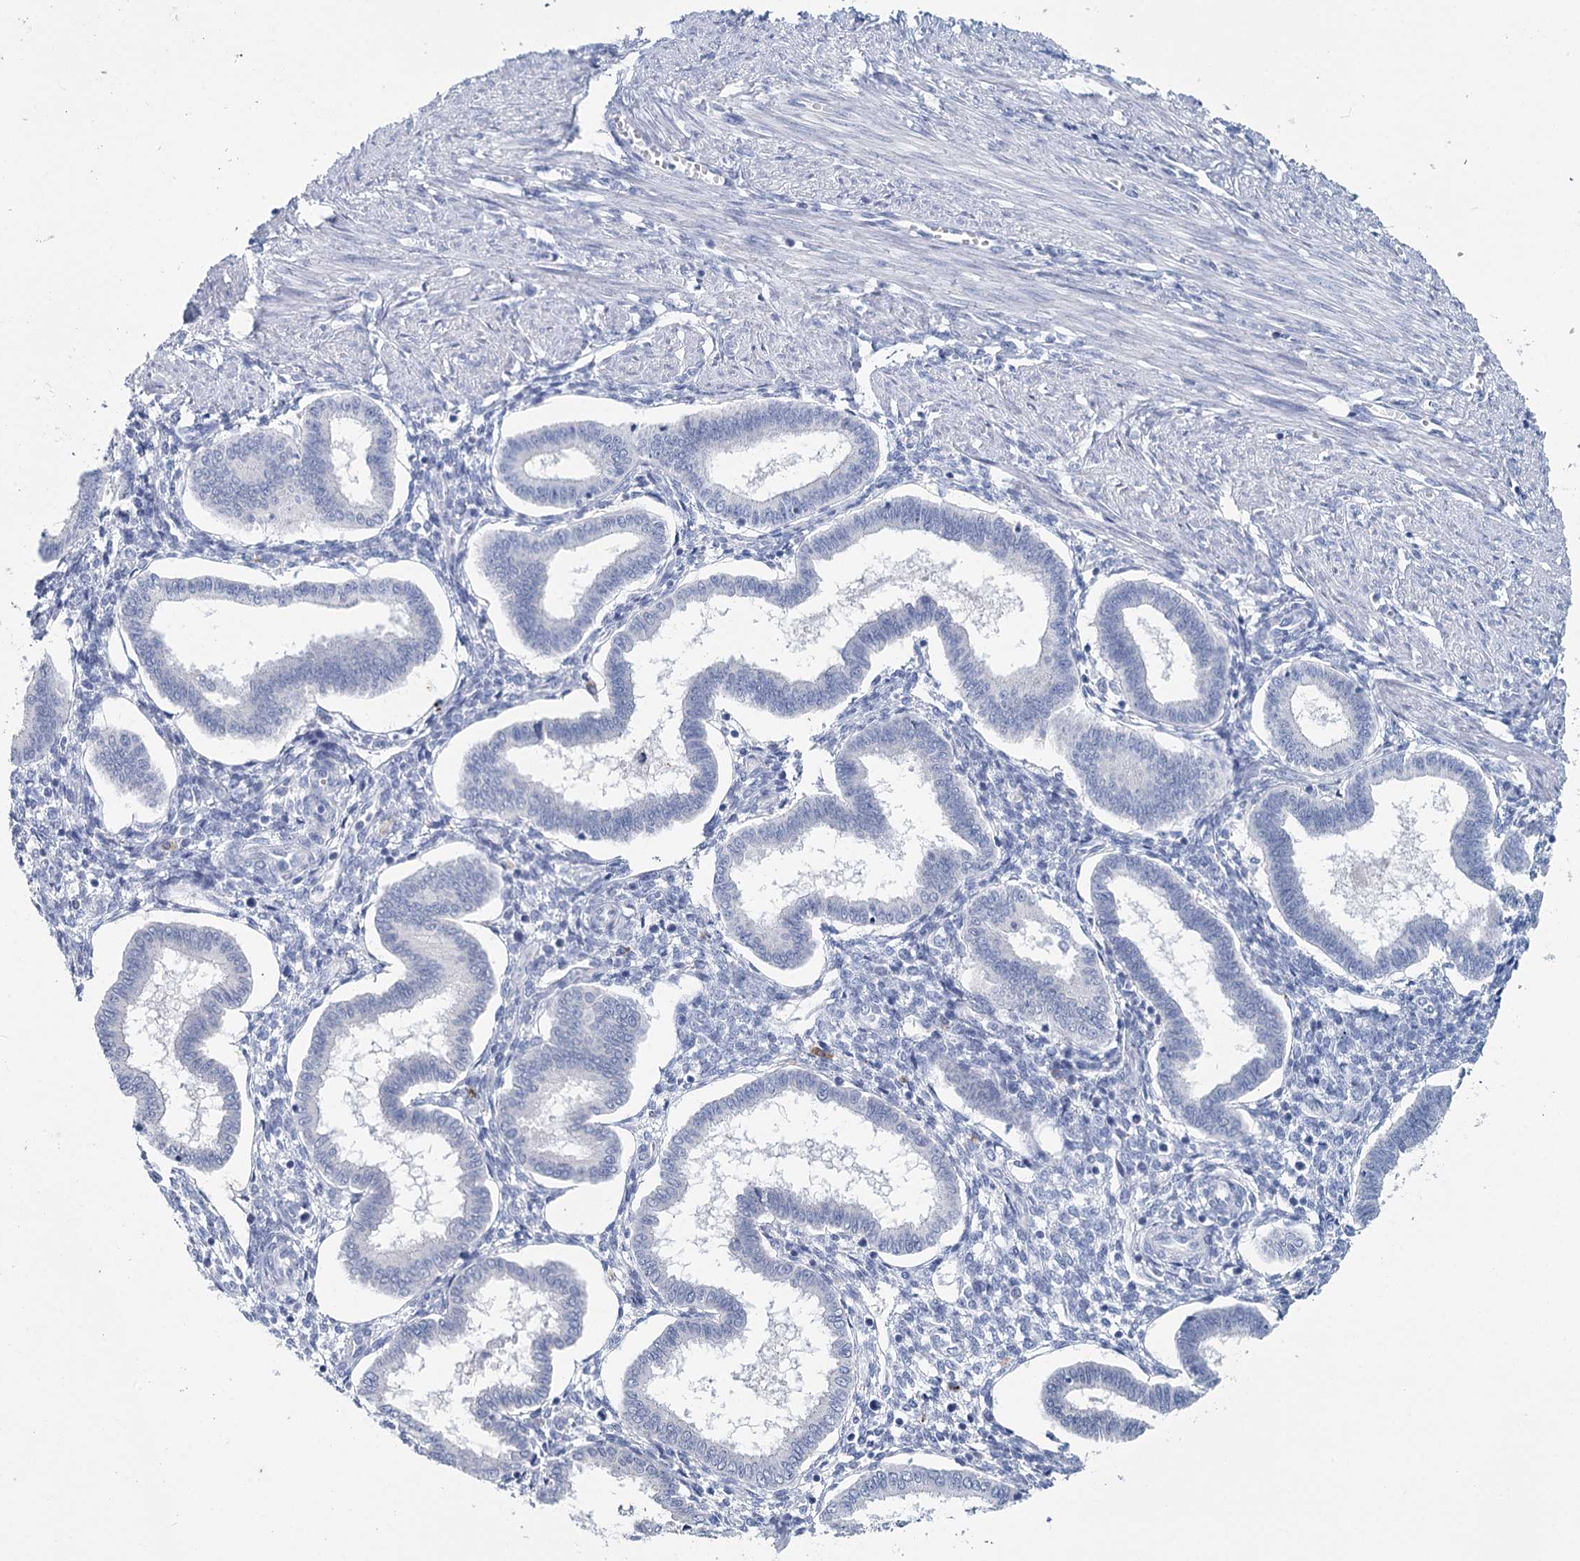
{"staining": {"intensity": "negative", "quantity": "none", "location": "none"}, "tissue": "endometrium", "cell_type": "Cells in endometrial stroma", "image_type": "normal", "snomed": [{"axis": "morphology", "description": "Normal tissue, NOS"}, {"axis": "topography", "description": "Endometrium"}], "caption": "There is no significant positivity in cells in endometrial stroma of endometrium. (DAB (3,3'-diaminobenzidine) immunohistochemistry (IHC), high magnification).", "gene": "METTL7B", "patient": {"sex": "female", "age": 25}}